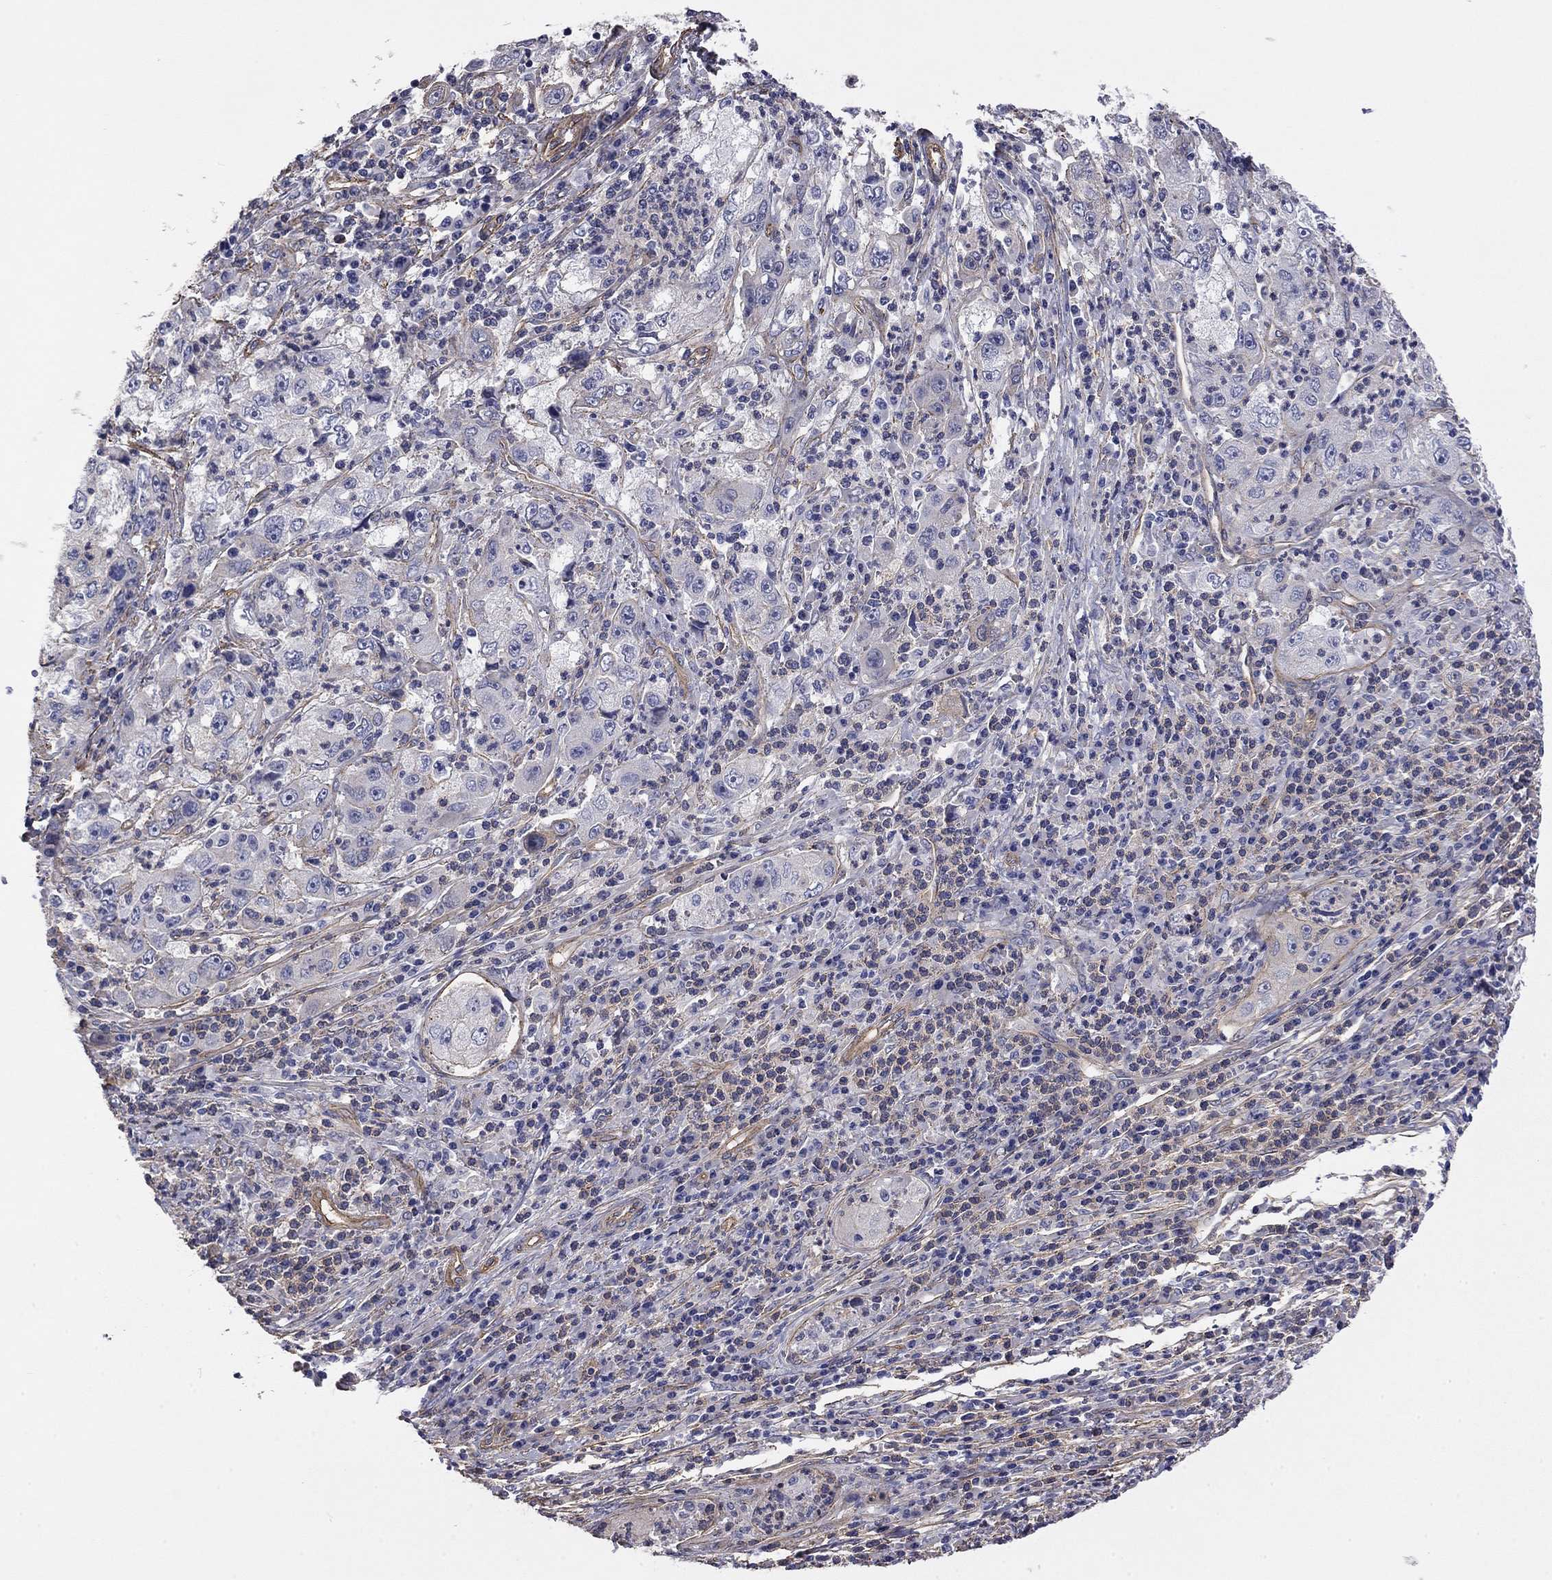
{"staining": {"intensity": "negative", "quantity": "none", "location": "none"}, "tissue": "cervical cancer", "cell_type": "Tumor cells", "image_type": "cancer", "snomed": [{"axis": "morphology", "description": "Squamous cell carcinoma, NOS"}, {"axis": "topography", "description": "Cervix"}], "caption": "DAB immunohistochemical staining of cervical cancer (squamous cell carcinoma) displays no significant staining in tumor cells.", "gene": "TCHH", "patient": {"sex": "female", "age": 36}}